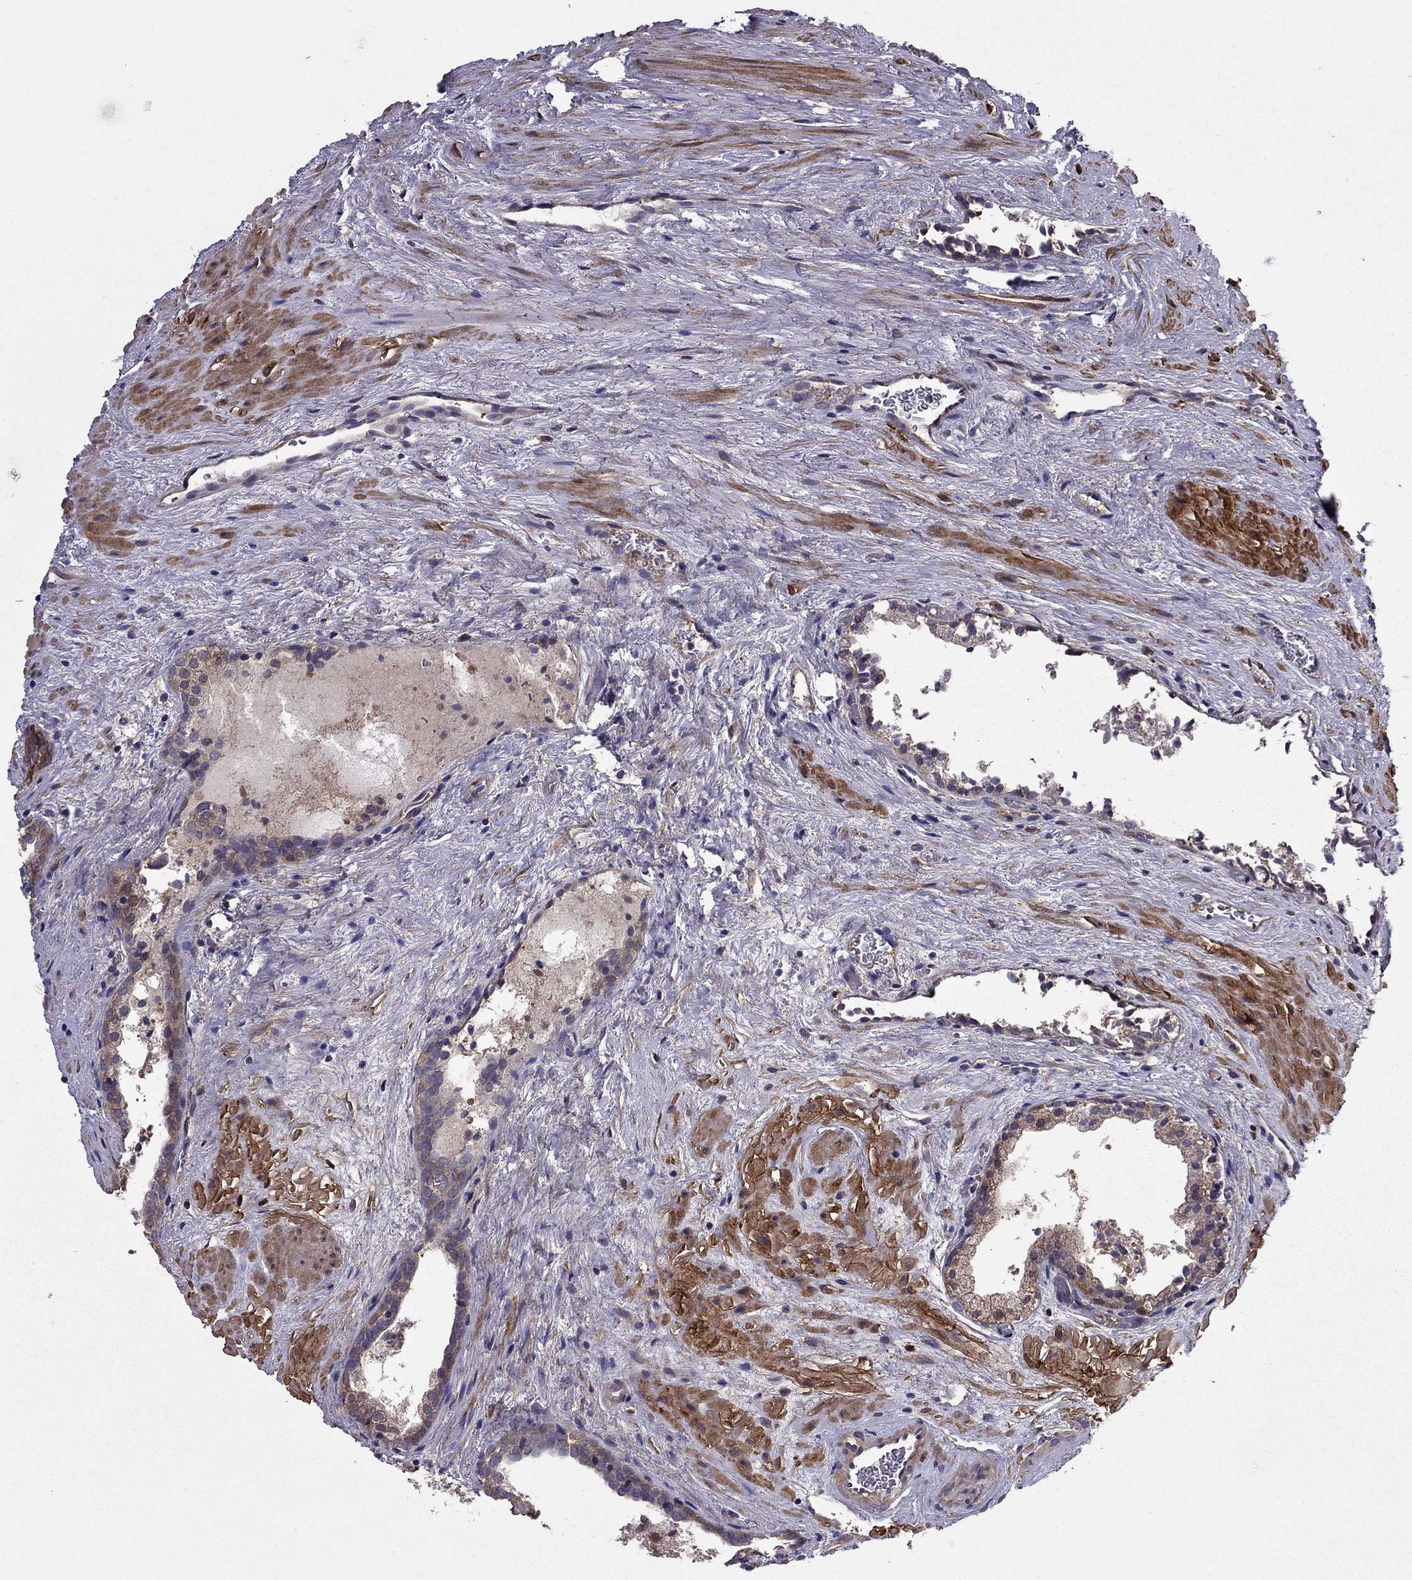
{"staining": {"intensity": "moderate", "quantity": "<25%", "location": "cytoplasmic/membranous"}, "tissue": "prostate cancer", "cell_type": "Tumor cells", "image_type": "cancer", "snomed": [{"axis": "morphology", "description": "Adenocarcinoma, NOS"}, {"axis": "topography", "description": "Prostate"}], "caption": "Immunohistochemical staining of prostate cancer (adenocarcinoma) exhibits low levels of moderate cytoplasmic/membranous expression in about <25% of tumor cells. The staining is performed using DAB (3,3'-diaminobenzidine) brown chromogen to label protein expression. The nuclei are counter-stained blue using hematoxylin.", "gene": "ITGB1", "patient": {"sex": "male", "age": 66}}